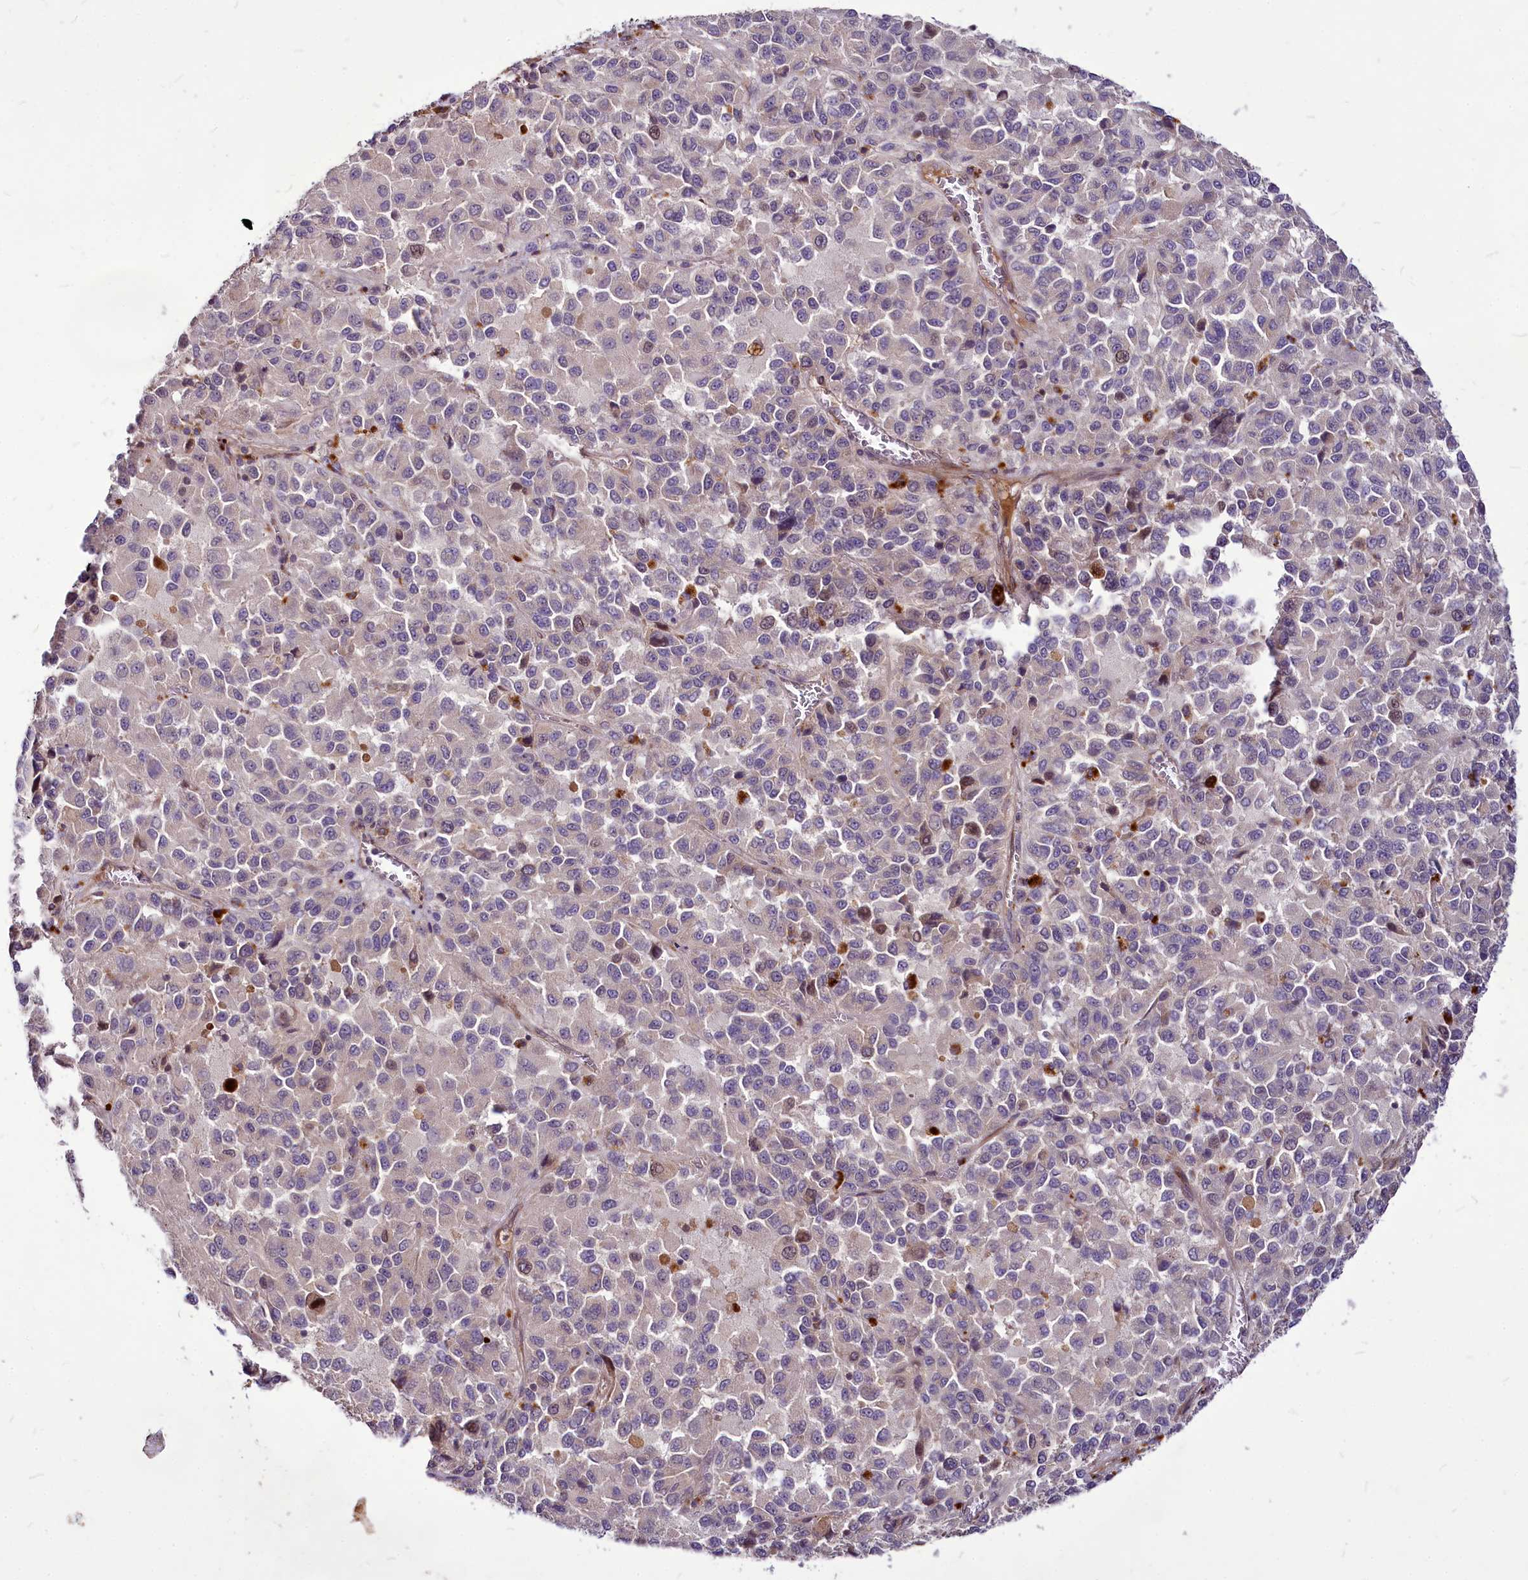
{"staining": {"intensity": "negative", "quantity": "none", "location": "none"}, "tissue": "melanoma", "cell_type": "Tumor cells", "image_type": "cancer", "snomed": [{"axis": "morphology", "description": "Malignant melanoma, Metastatic site"}, {"axis": "topography", "description": "Lung"}], "caption": "This micrograph is of malignant melanoma (metastatic site) stained with immunohistochemistry (IHC) to label a protein in brown with the nuclei are counter-stained blue. There is no staining in tumor cells.", "gene": "C11orf86", "patient": {"sex": "male", "age": 64}}